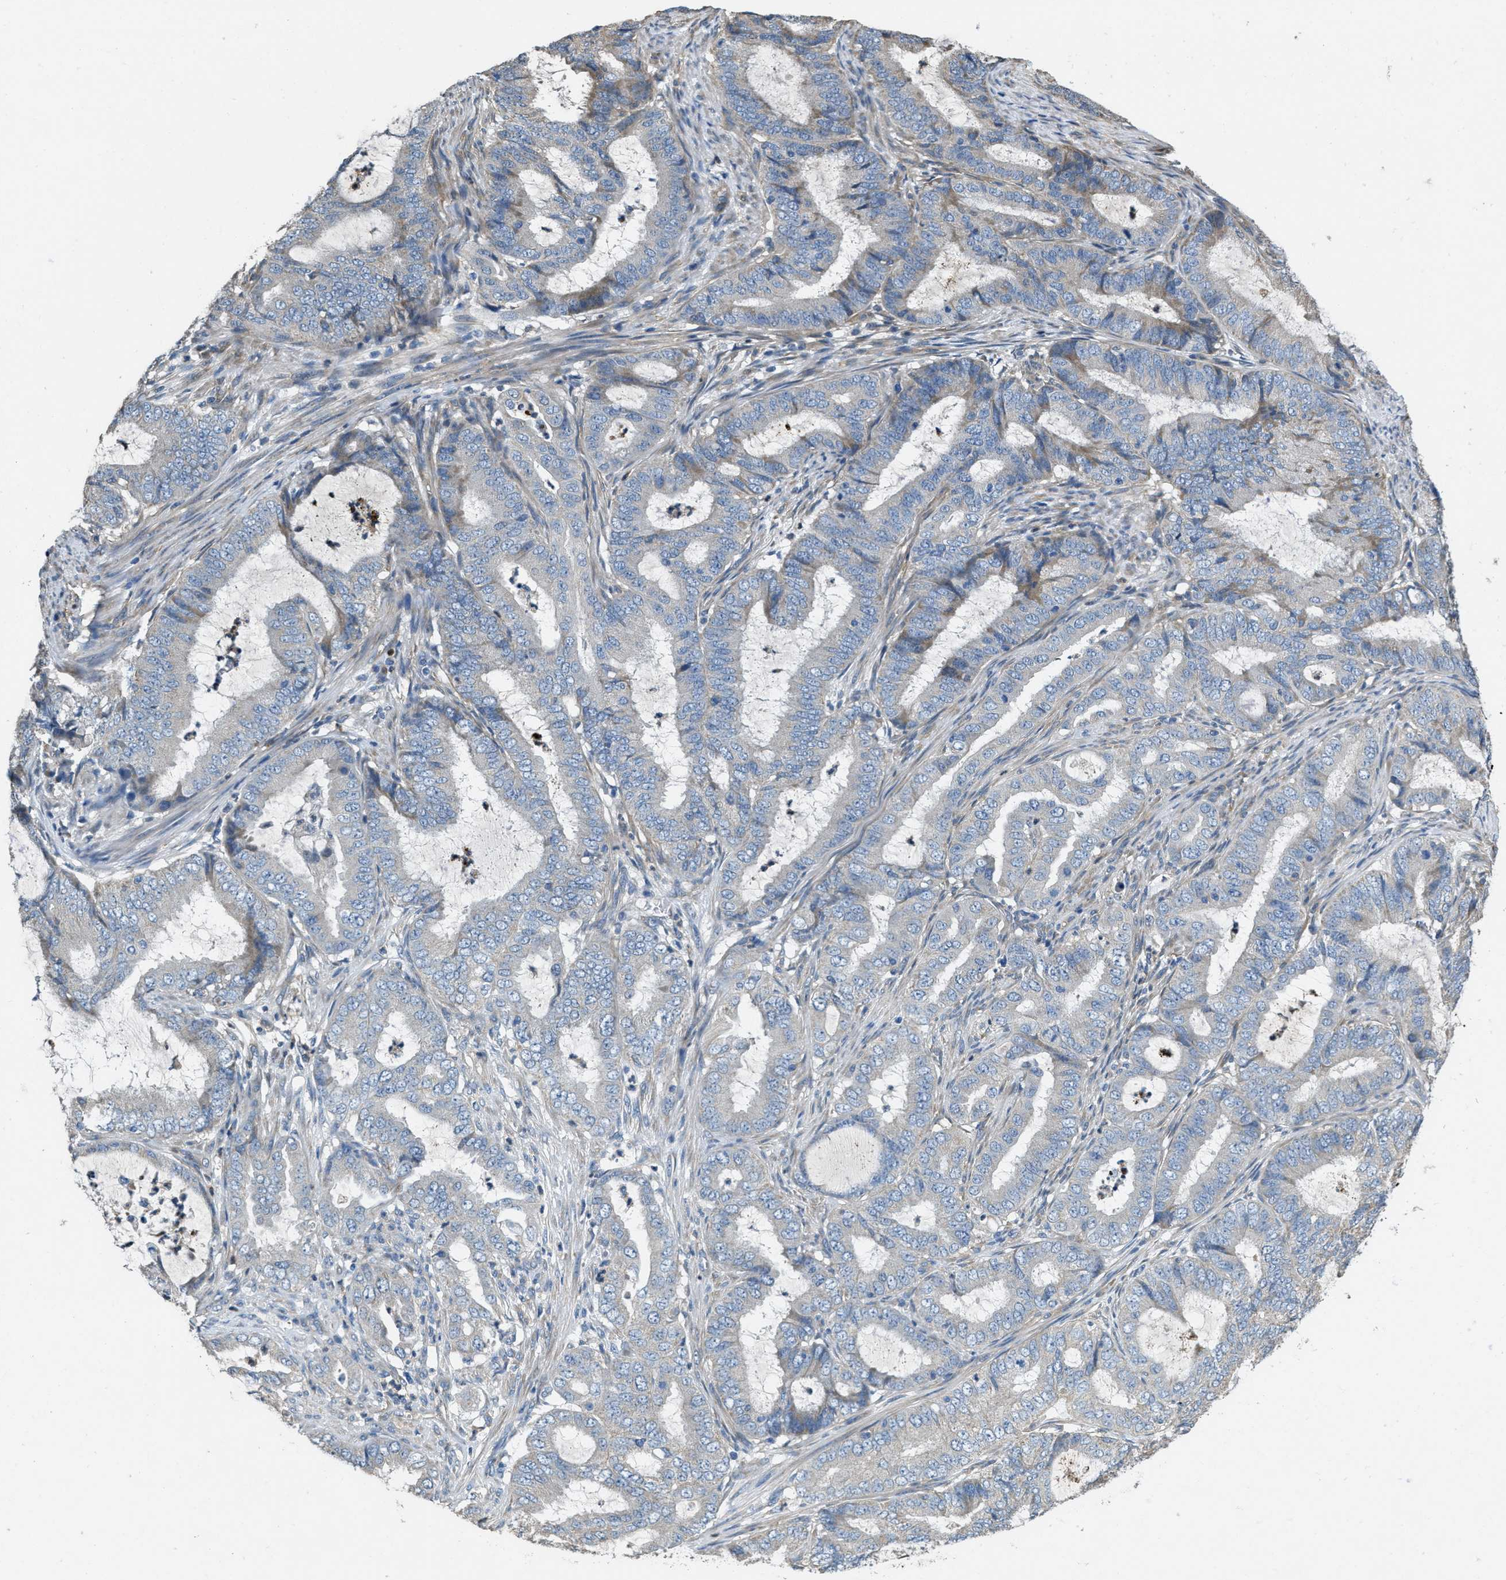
{"staining": {"intensity": "negative", "quantity": "none", "location": "none"}, "tissue": "endometrial cancer", "cell_type": "Tumor cells", "image_type": "cancer", "snomed": [{"axis": "morphology", "description": "Adenocarcinoma, NOS"}, {"axis": "topography", "description": "Endometrium"}], "caption": "A micrograph of endometrial adenocarcinoma stained for a protein shows no brown staining in tumor cells.", "gene": "TOMM70", "patient": {"sex": "female", "age": 70}}